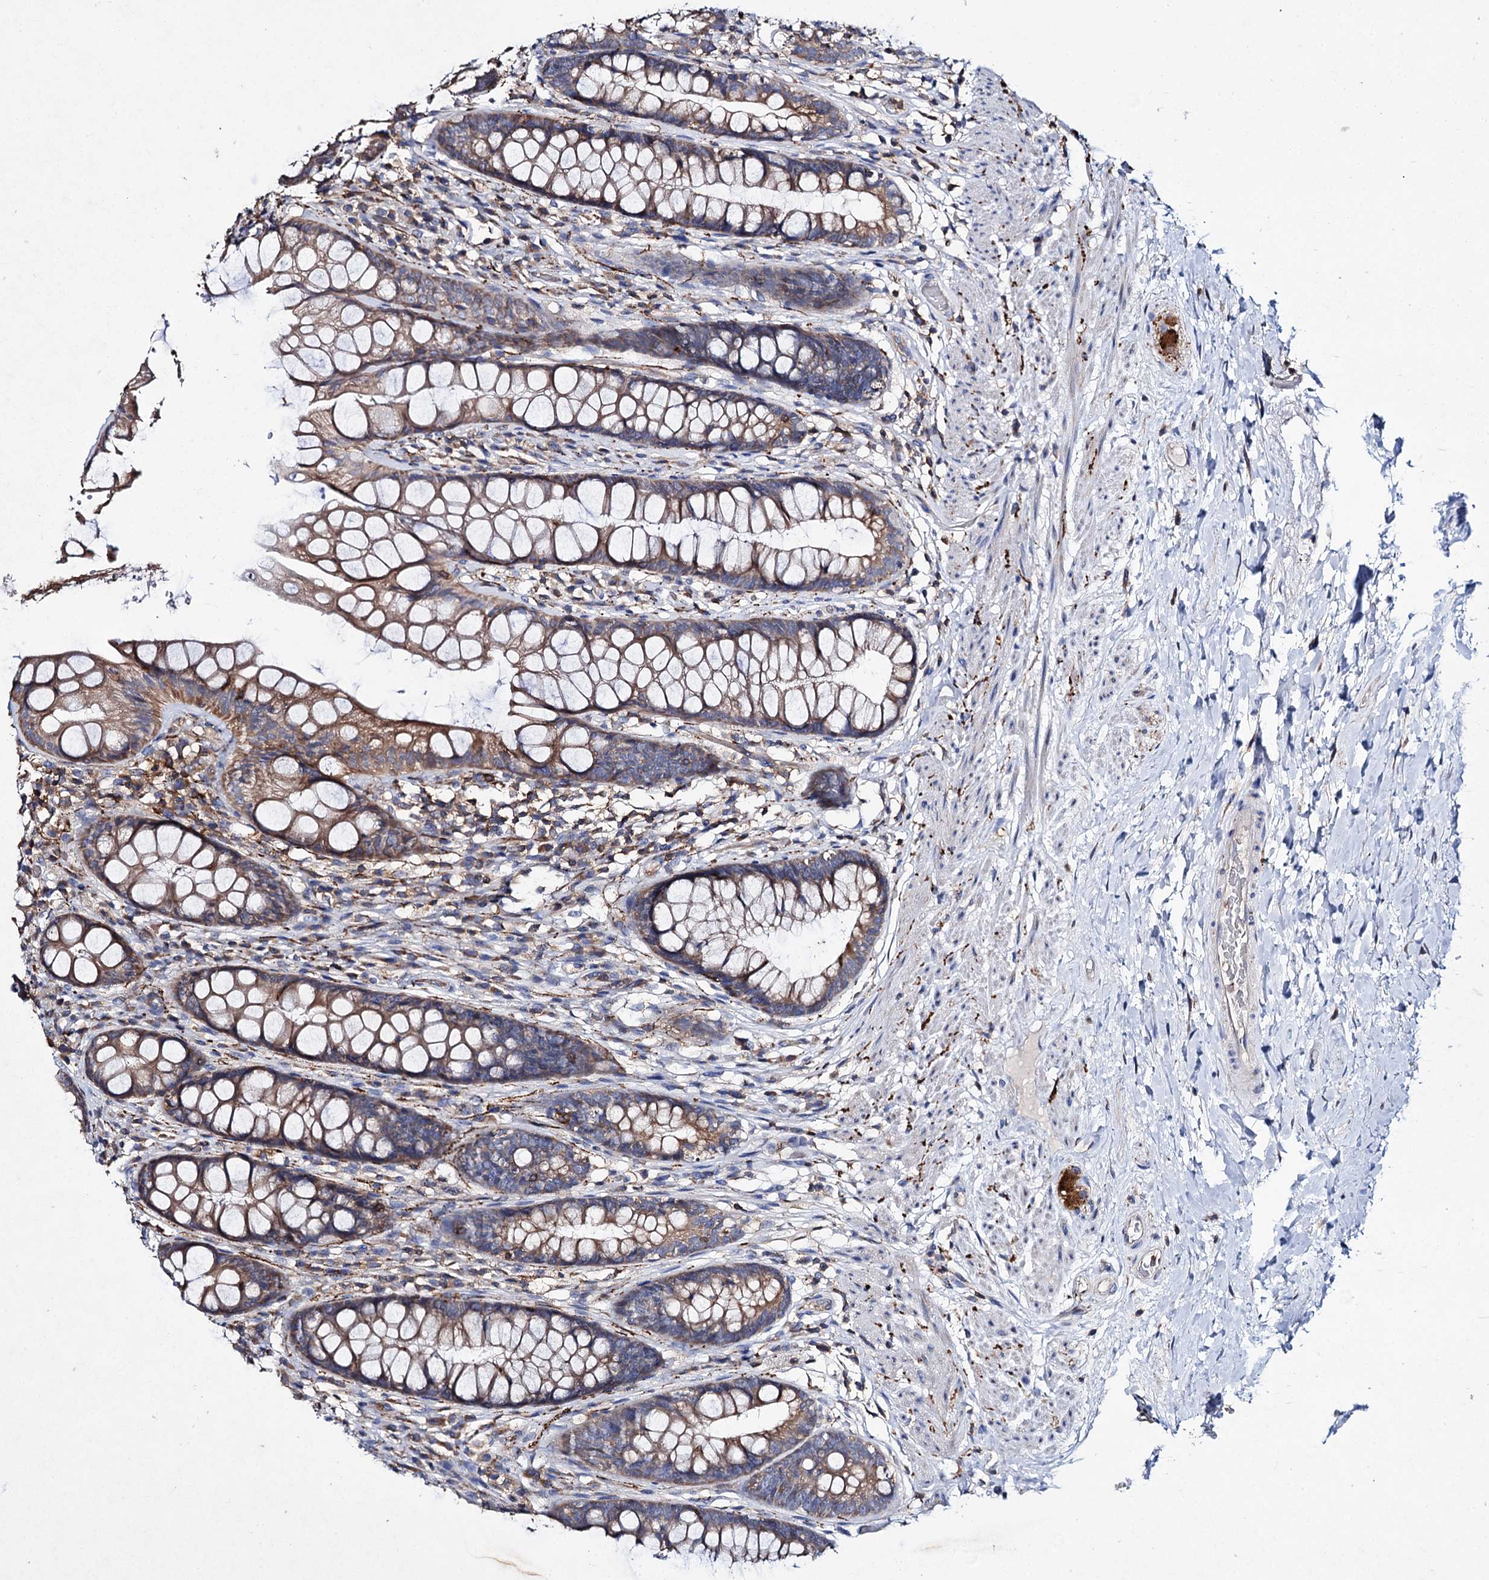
{"staining": {"intensity": "moderate", "quantity": ">75%", "location": "cytoplasmic/membranous"}, "tissue": "rectum", "cell_type": "Glandular cells", "image_type": "normal", "snomed": [{"axis": "morphology", "description": "Normal tissue, NOS"}, {"axis": "topography", "description": "Rectum"}], "caption": "This micrograph displays IHC staining of unremarkable rectum, with medium moderate cytoplasmic/membranous expression in approximately >75% of glandular cells.", "gene": "UBASH3B", "patient": {"sex": "male", "age": 74}}